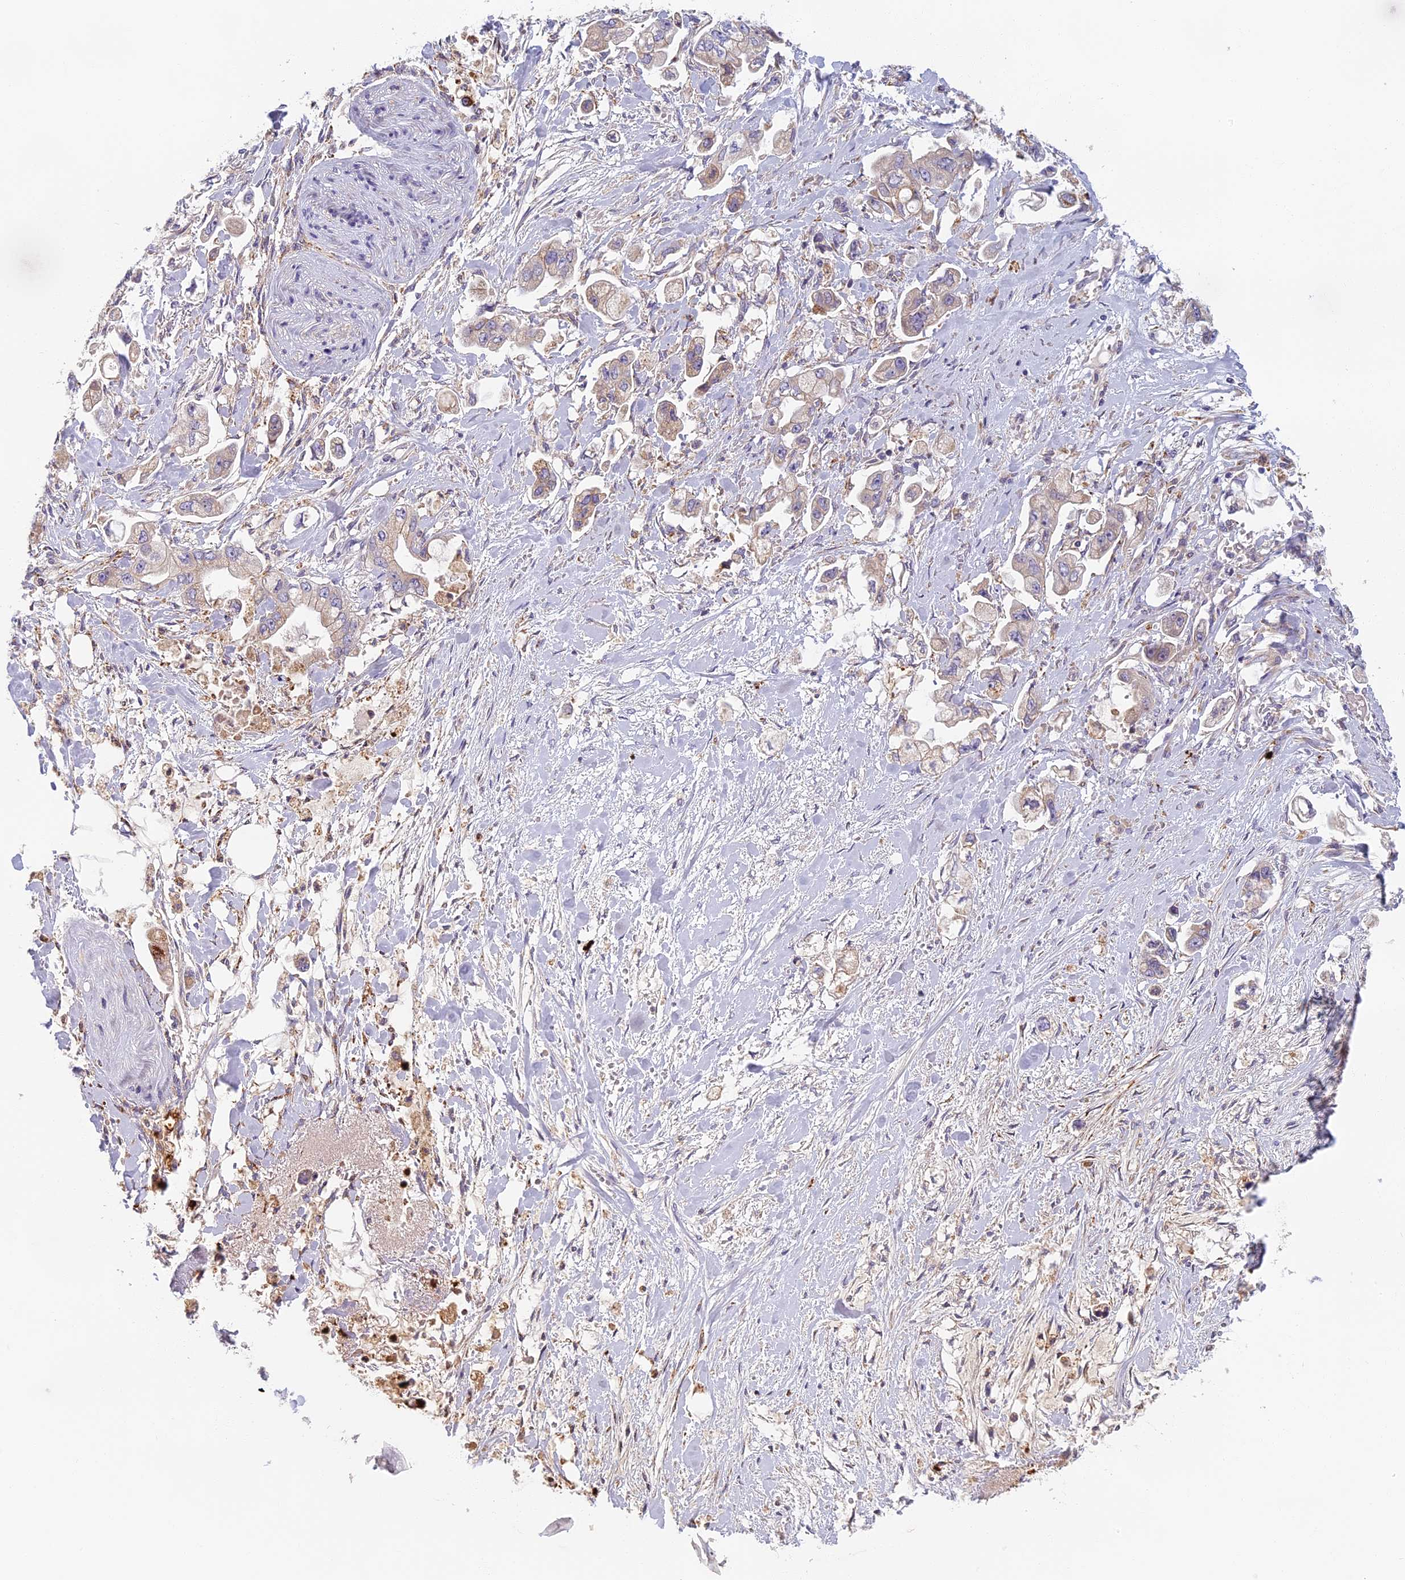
{"staining": {"intensity": "weak", "quantity": "<25%", "location": "cytoplasmic/membranous"}, "tissue": "stomach cancer", "cell_type": "Tumor cells", "image_type": "cancer", "snomed": [{"axis": "morphology", "description": "Adenocarcinoma, NOS"}, {"axis": "topography", "description": "Stomach"}], "caption": "DAB immunohistochemical staining of stomach cancer (adenocarcinoma) displays no significant positivity in tumor cells. (Stains: DAB (3,3'-diaminobenzidine) immunohistochemistry (IHC) with hematoxylin counter stain, Microscopy: brightfield microscopy at high magnification).", "gene": "SEMA7A", "patient": {"sex": "male", "age": 62}}